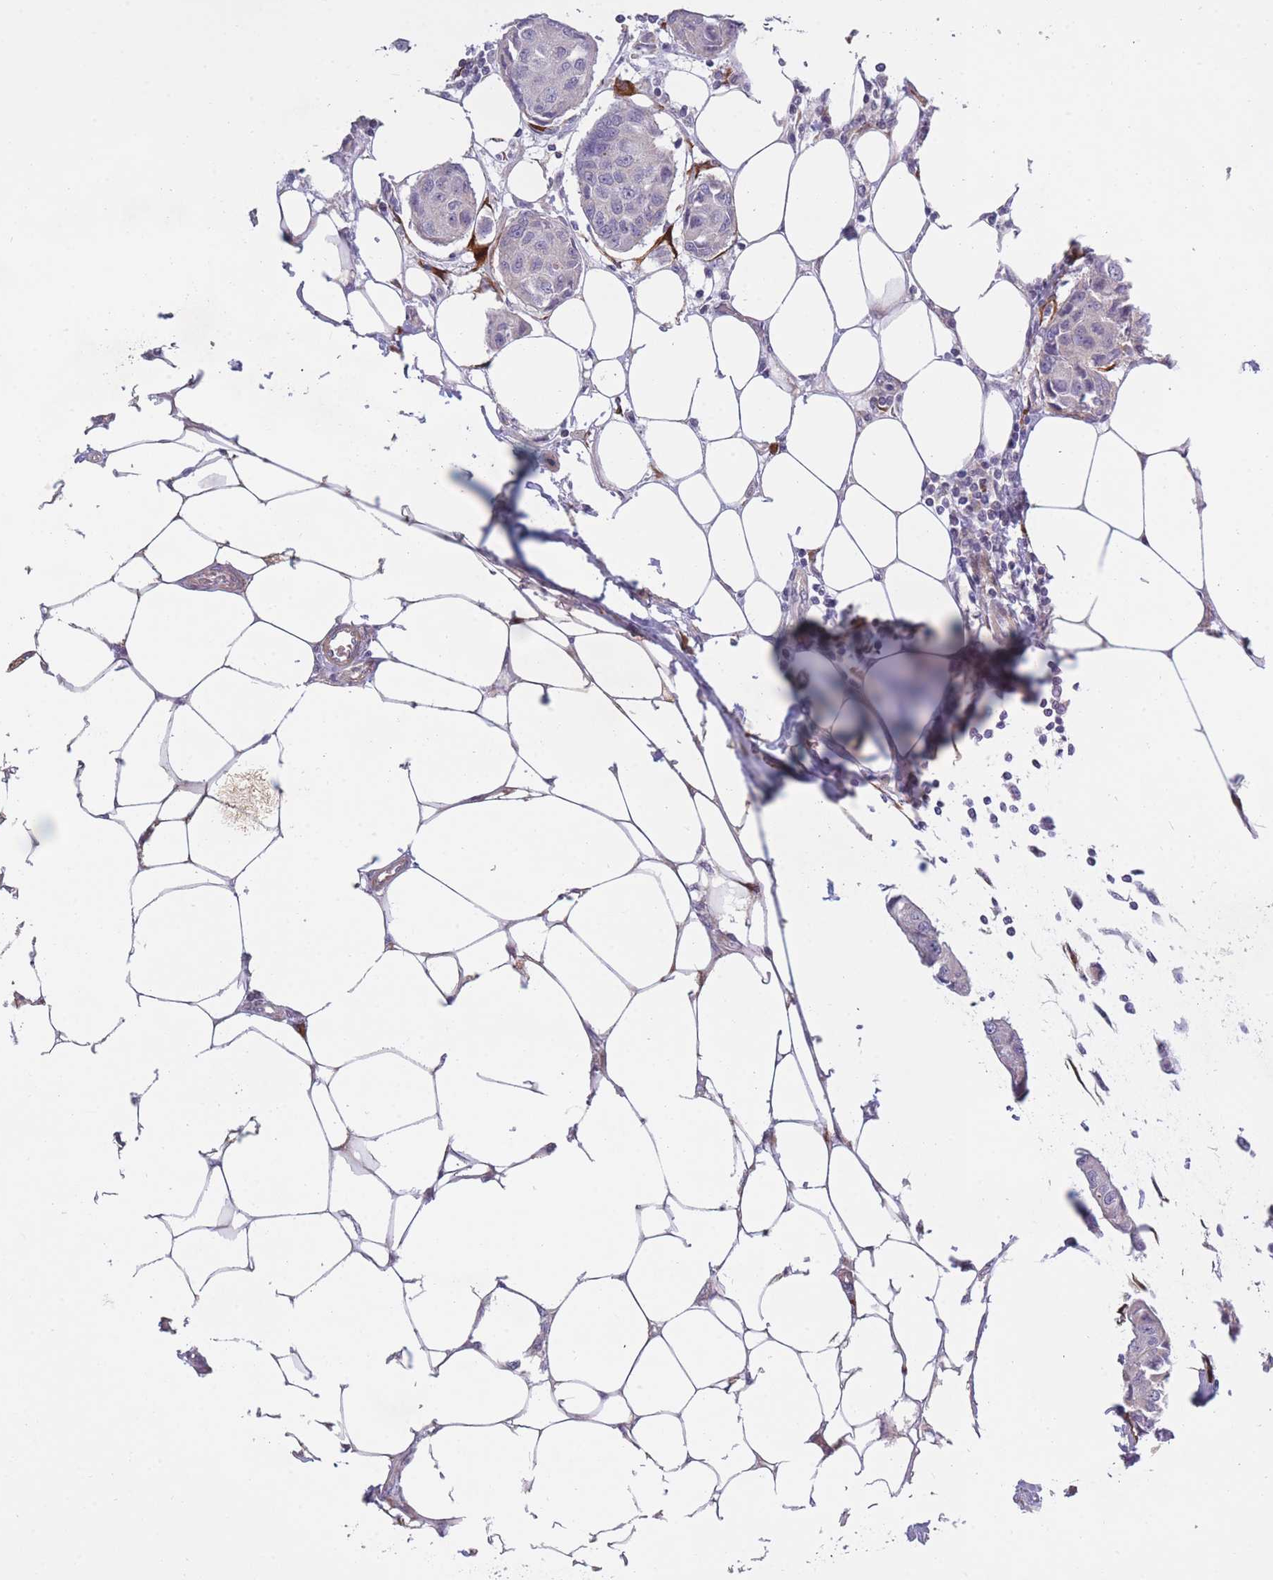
{"staining": {"intensity": "negative", "quantity": "none", "location": "none"}, "tissue": "breast cancer", "cell_type": "Tumor cells", "image_type": "cancer", "snomed": [{"axis": "morphology", "description": "Duct carcinoma"}, {"axis": "topography", "description": "Breast"}, {"axis": "topography", "description": "Lymph node"}], "caption": "High power microscopy histopathology image of an immunohistochemistry (IHC) histopathology image of breast cancer, revealing no significant staining in tumor cells.", "gene": "CCNQ", "patient": {"sex": "female", "age": 80}}